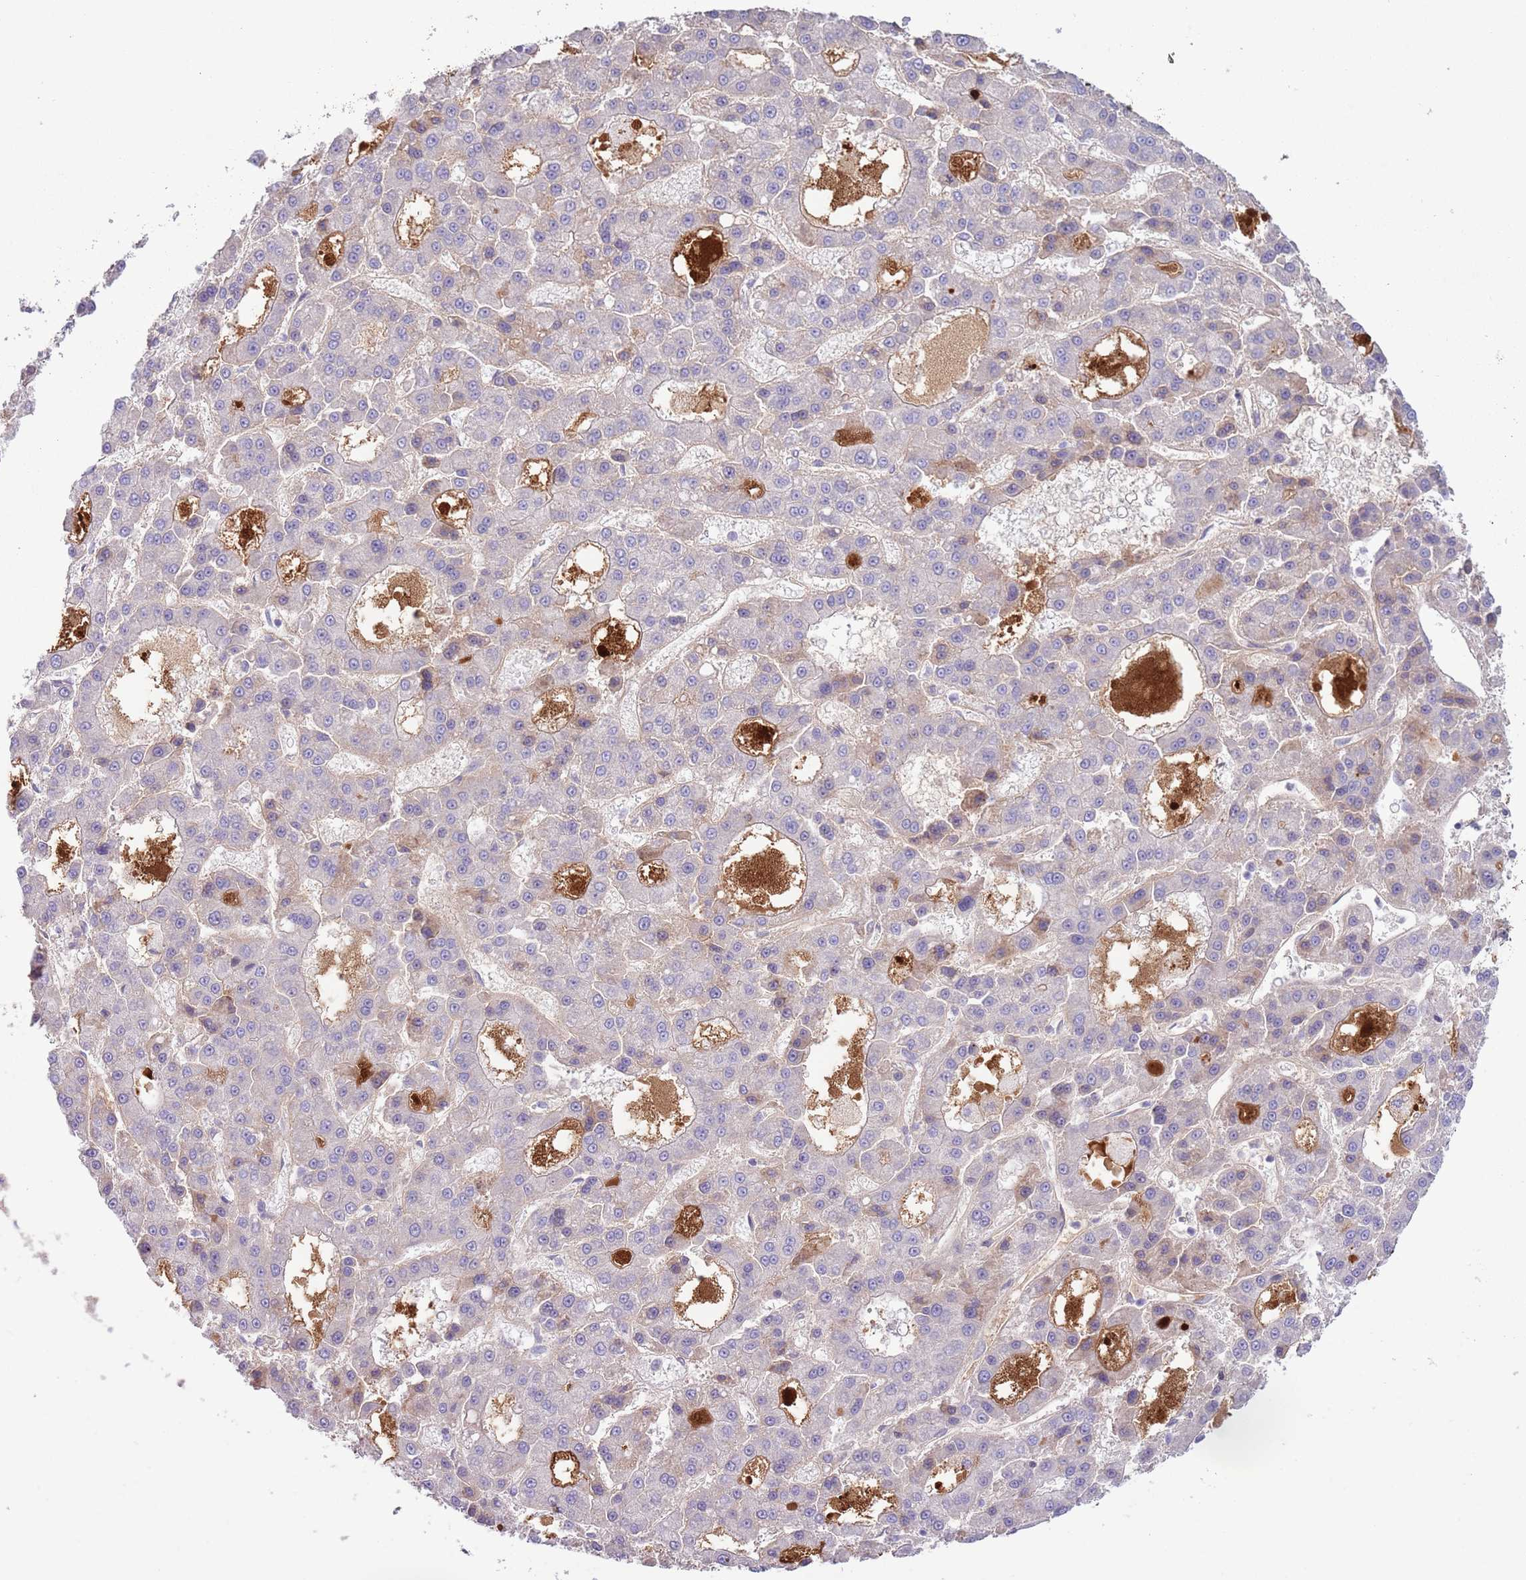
{"staining": {"intensity": "negative", "quantity": "none", "location": "none"}, "tissue": "liver cancer", "cell_type": "Tumor cells", "image_type": "cancer", "snomed": [{"axis": "morphology", "description": "Carcinoma, Hepatocellular, NOS"}, {"axis": "topography", "description": "Liver"}], "caption": "High magnification brightfield microscopy of liver cancer (hepatocellular carcinoma) stained with DAB (brown) and counterstained with hematoxylin (blue): tumor cells show no significant staining.", "gene": "CFH", "patient": {"sex": "male", "age": 70}}